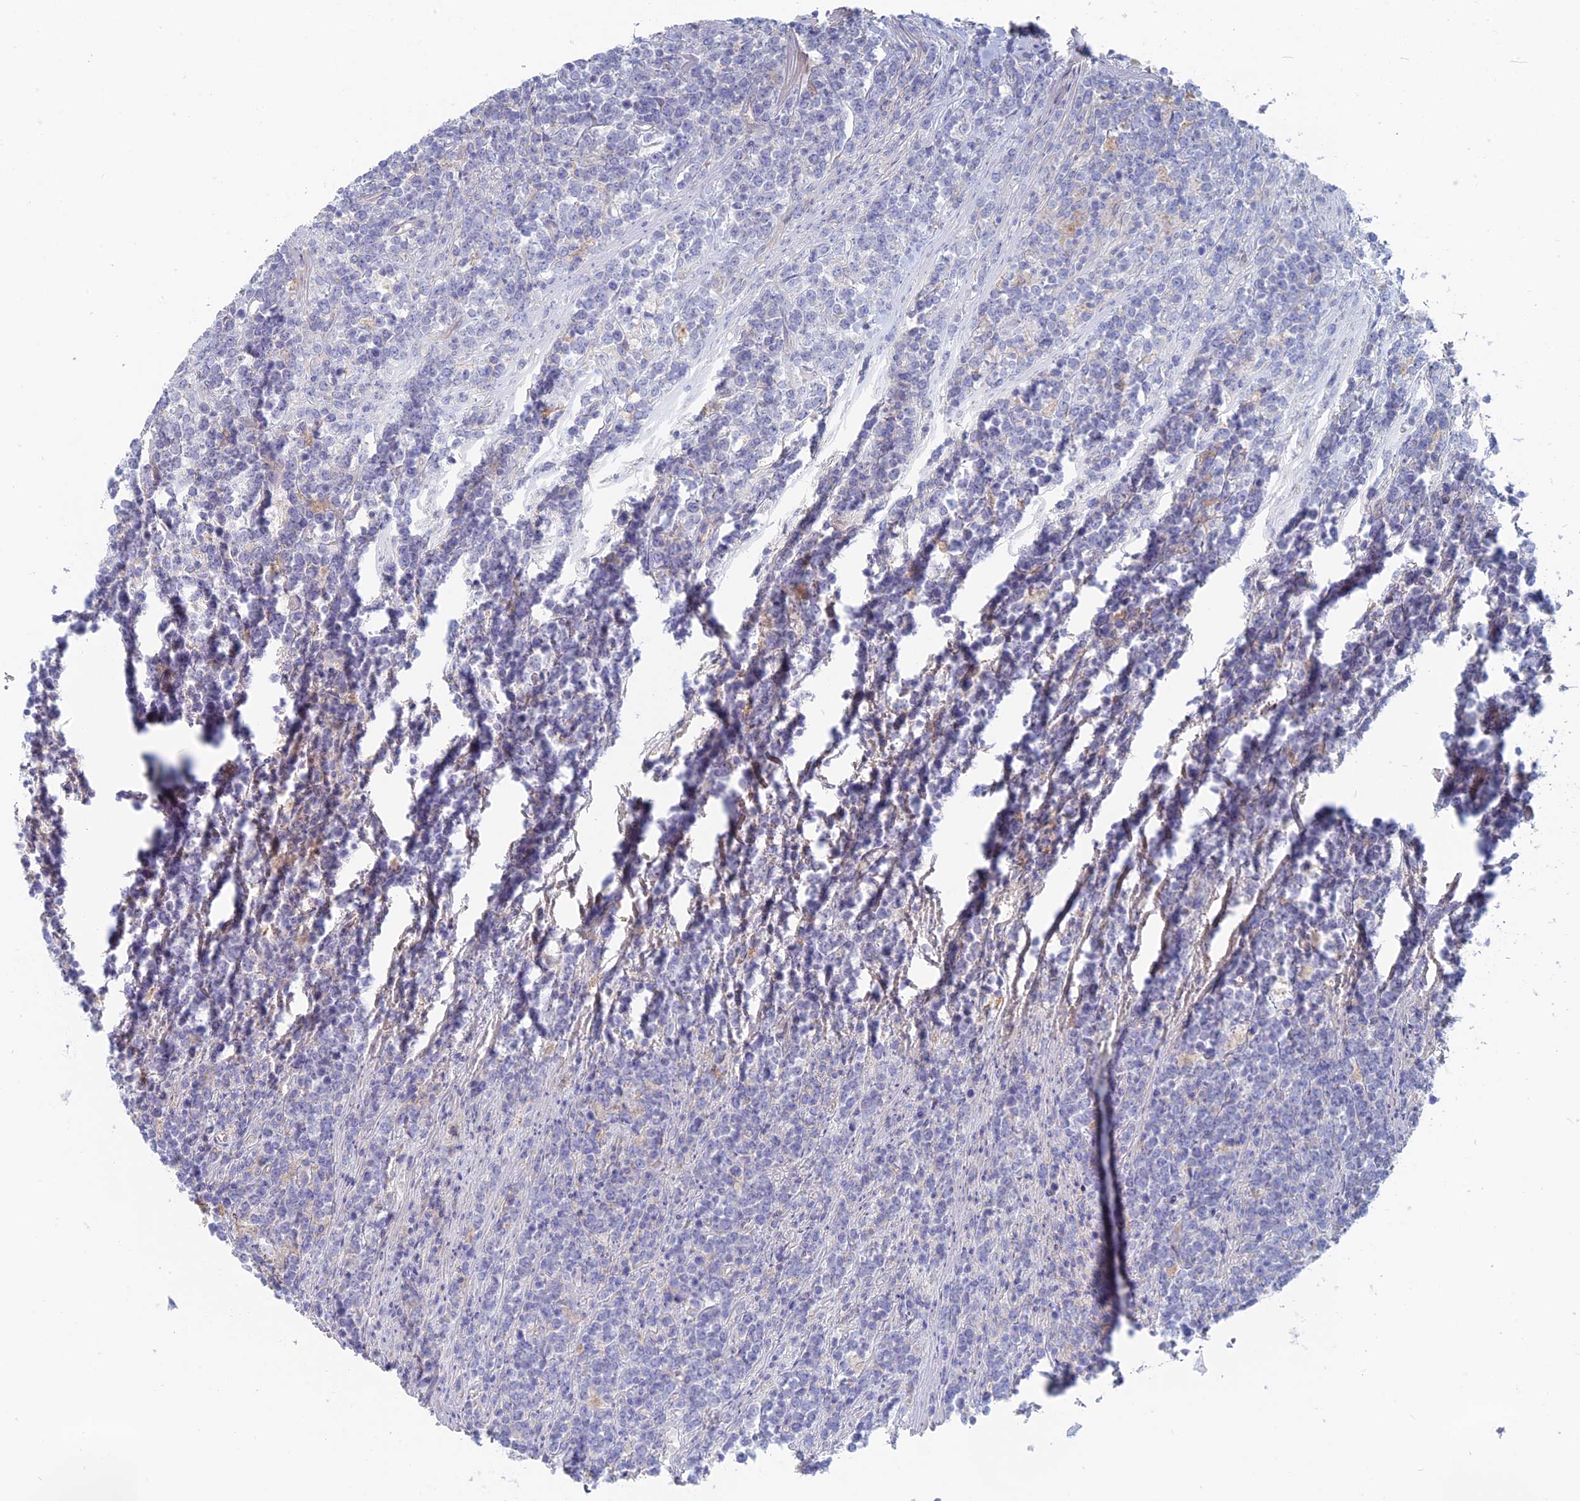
{"staining": {"intensity": "negative", "quantity": "none", "location": "none"}, "tissue": "lymphoma", "cell_type": "Tumor cells", "image_type": "cancer", "snomed": [{"axis": "morphology", "description": "Malignant lymphoma, non-Hodgkin's type, High grade"}, {"axis": "topography", "description": "Small intestine"}], "caption": "IHC of human lymphoma displays no staining in tumor cells.", "gene": "TBC1D30", "patient": {"sex": "male", "age": 8}}